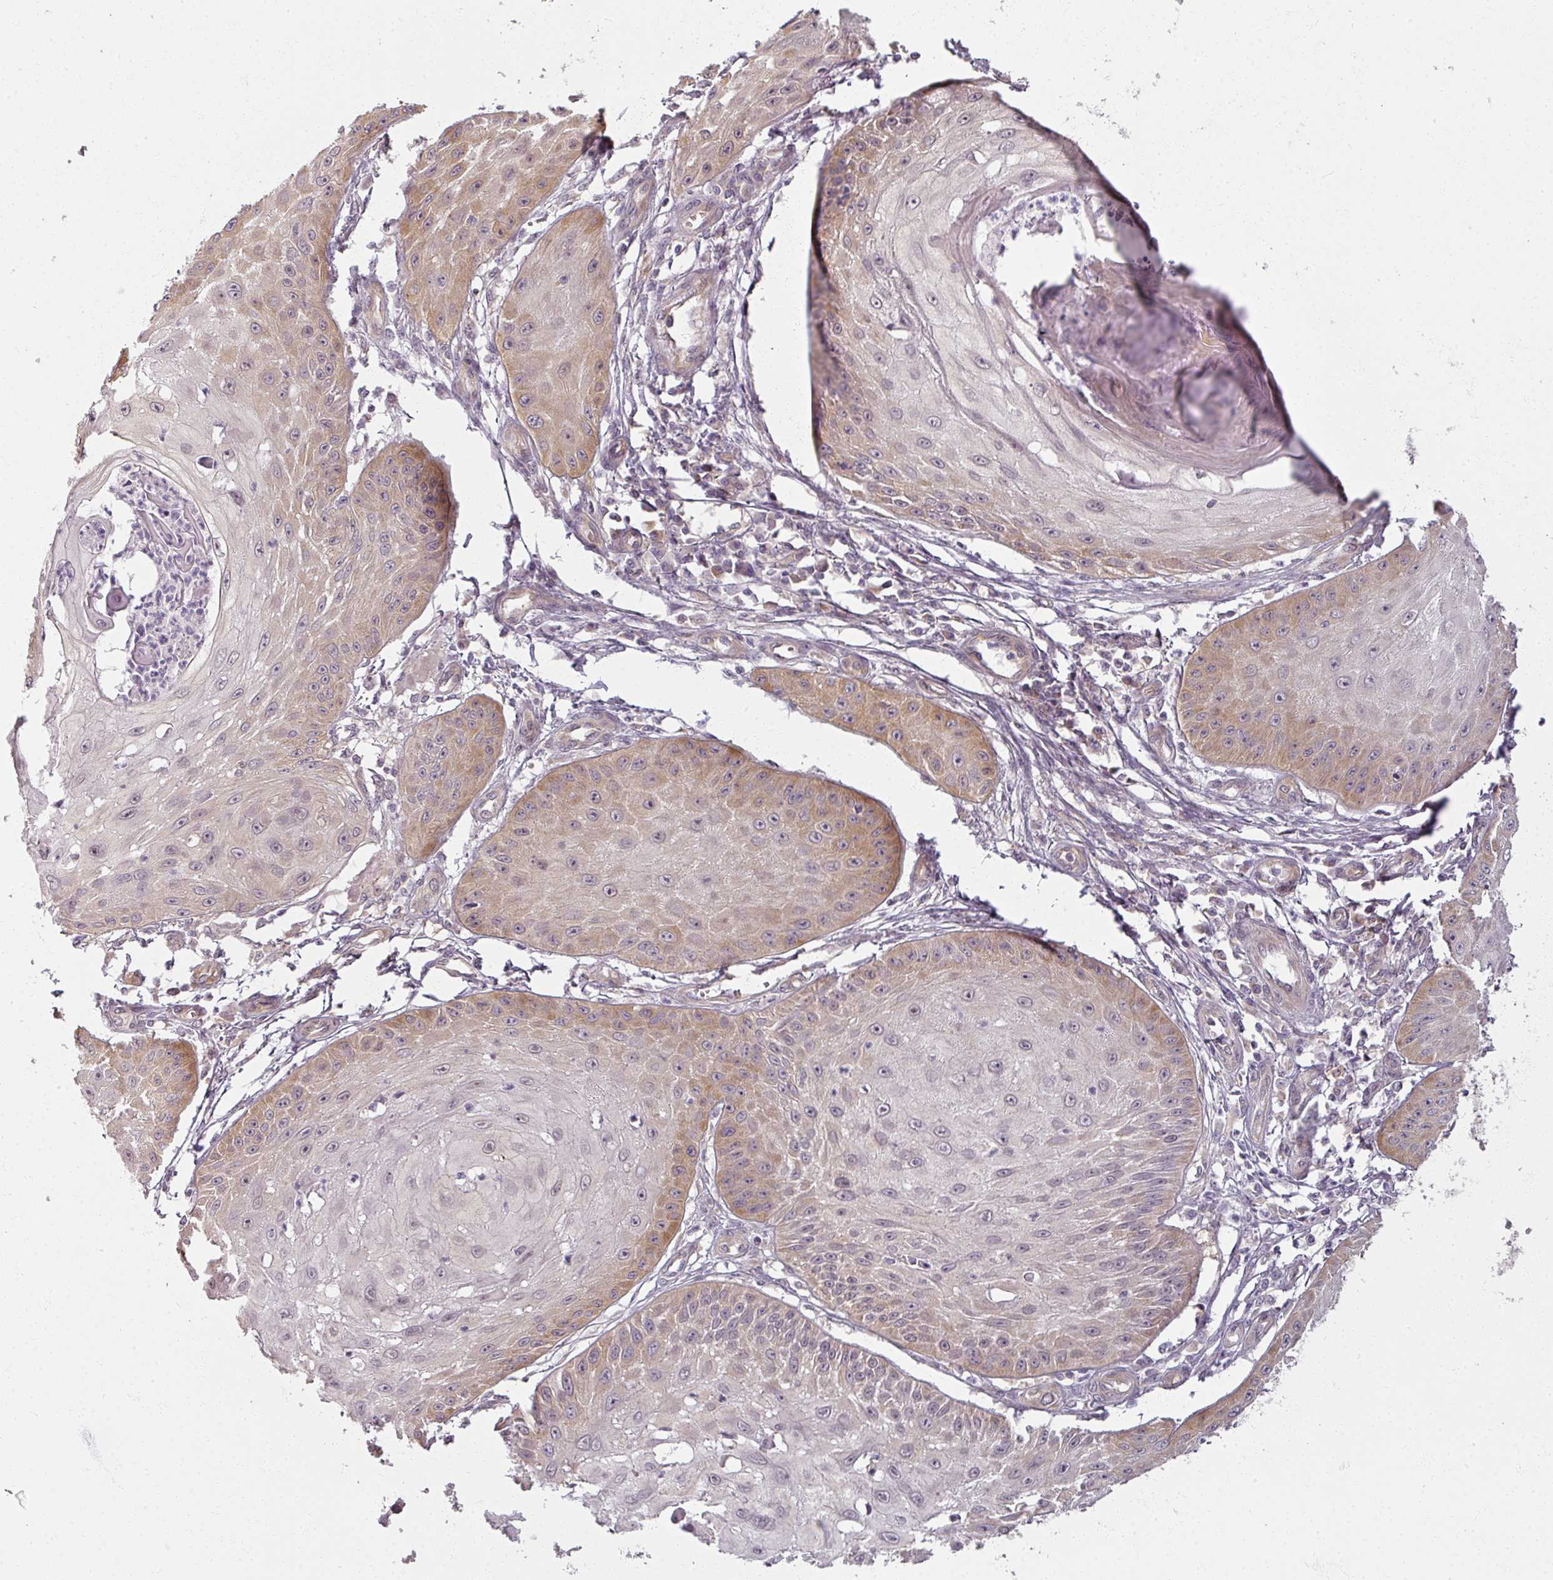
{"staining": {"intensity": "moderate", "quantity": "25%-75%", "location": "cytoplasmic/membranous"}, "tissue": "skin cancer", "cell_type": "Tumor cells", "image_type": "cancer", "snomed": [{"axis": "morphology", "description": "Squamous cell carcinoma, NOS"}, {"axis": "topography", "description": "Skin"}], "caption": "Immunohistochemical staining of human skin squamous cell carcinoma exhibits moderate cytoplasmic/membranous protein staining in about 25%-75% of tumor cells.", "gene": "AGPAT4", "patient": {"sex": "male", "age": 70}}